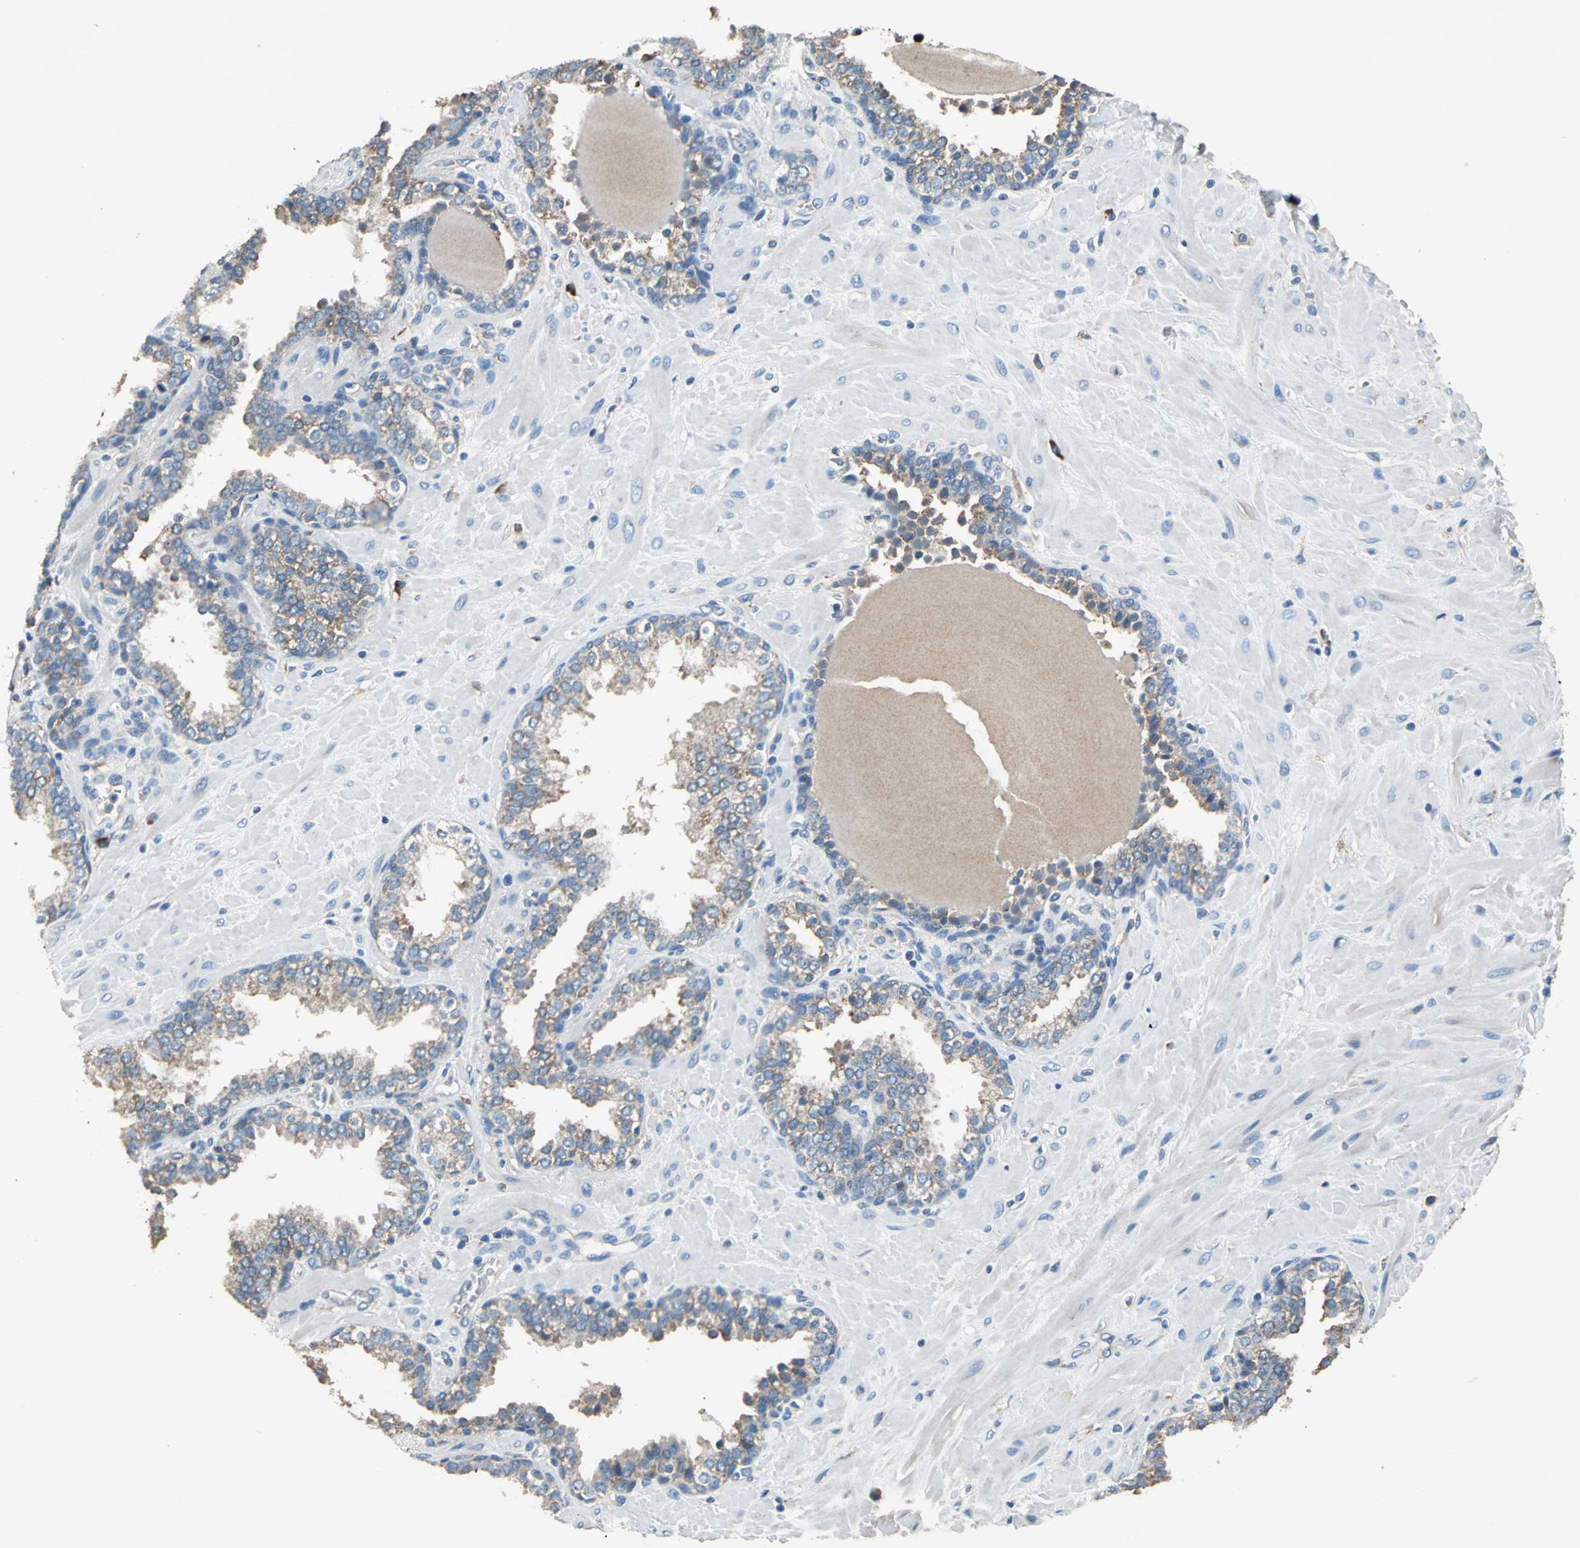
{"staining": {"intensity": "moderate", "quantity": ">75%", "location": "cytoplasmic/membranous"}, "tissue": "prostate", "cell_type": "Glandular cells", "image_type": "normal", "snomed": [{"axis": "morphology", "description": "Normal tissue, NOS"}, {"axis": "topography", "description": "Prostate"}], "caption": "Protein analysis of unremarkable prostate demonstrates moderate cytoplasmic/membranous positivity in approximately >75% of glandular cells.", "gene": "HEPH", "patient": {"sex": "male", "age": 51}}